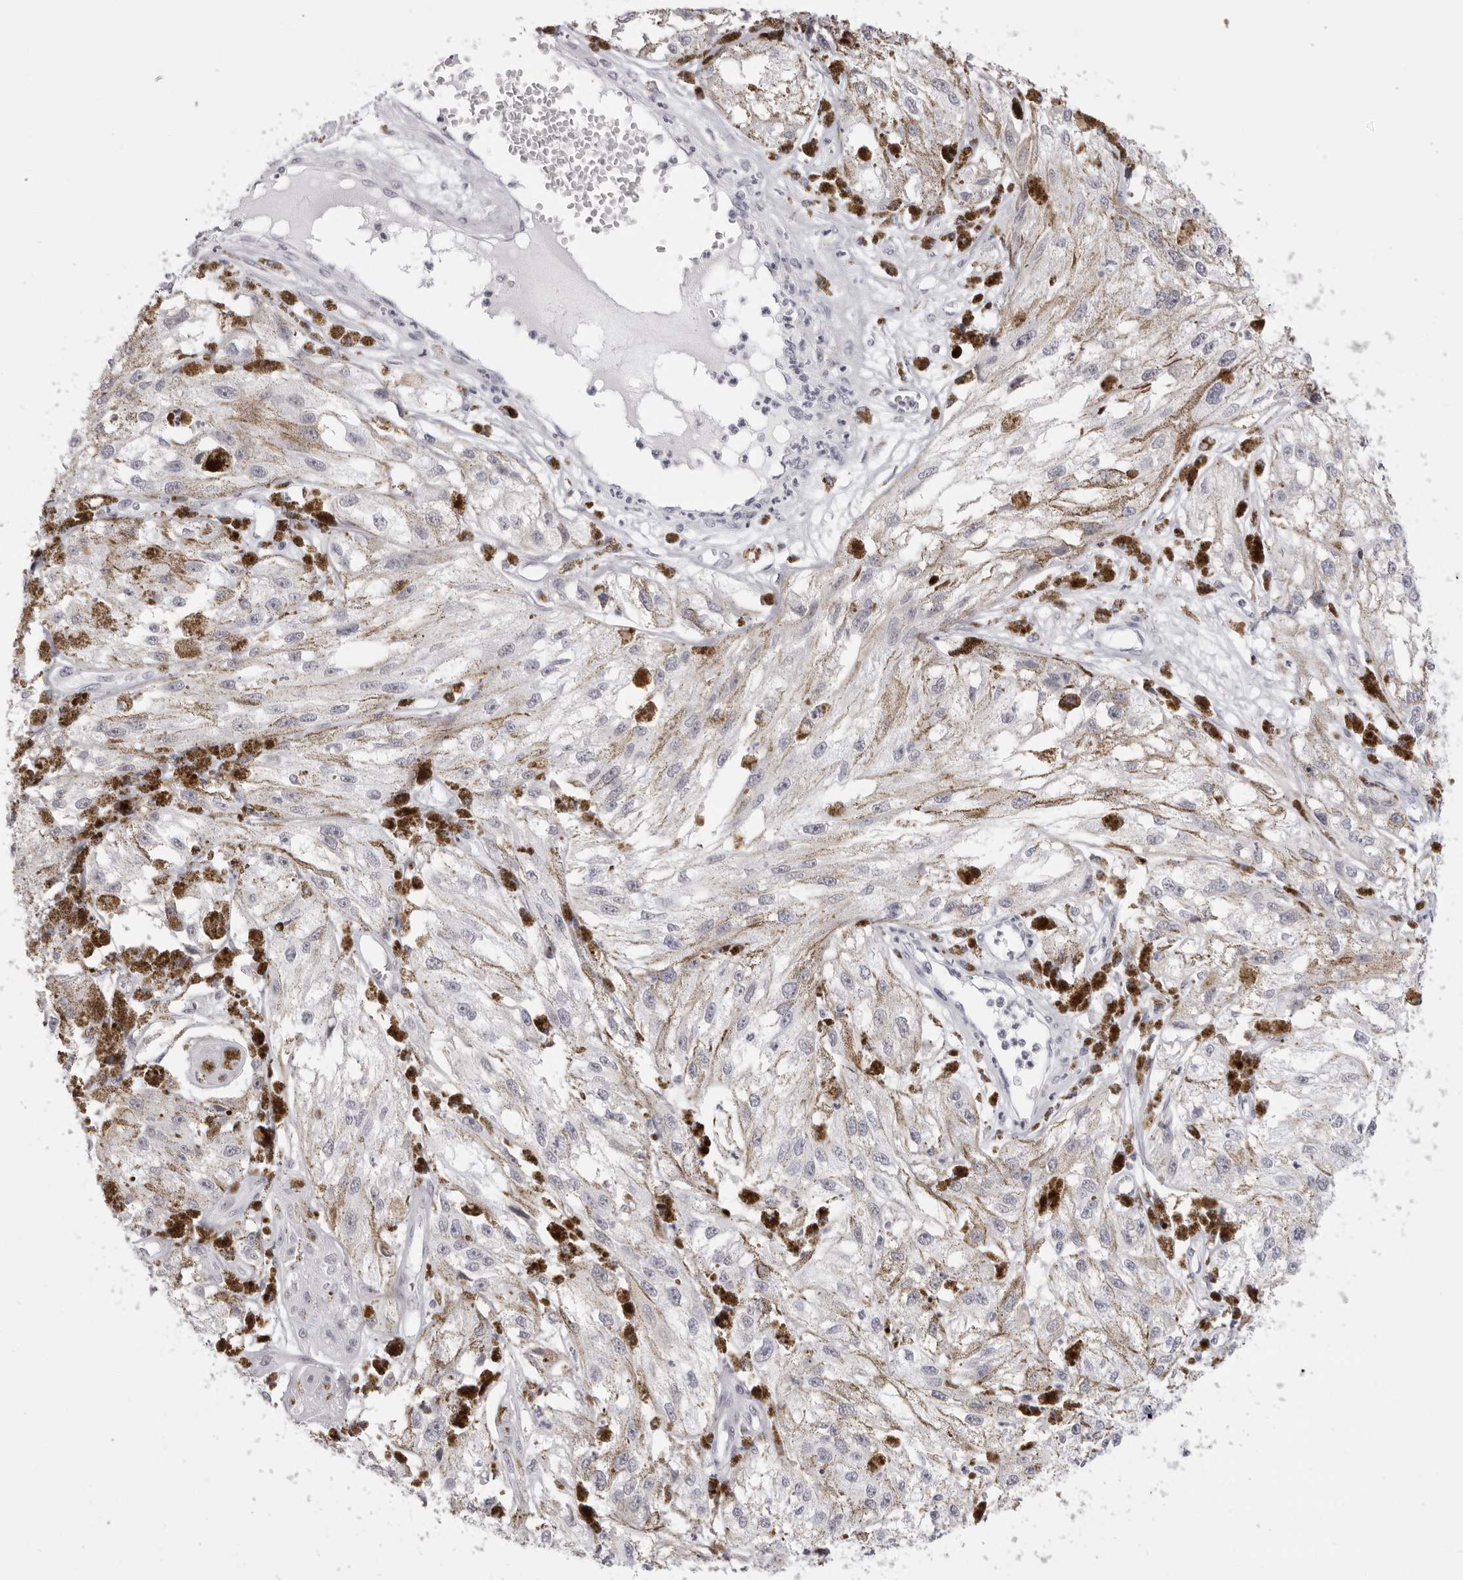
{"staining": {"intensity": "negative", "quantity": "none", "location": "none"}, "tissue": "melanoma", "cell_type": "Tumor cells", "image_type": "cancer", "snomed": [{"axis": "morphology", "description": "Malignant melanoma, NOS"}, {"axis": "topography", "description": "Skin"}], "caption": "DAB immunohistochemical staining of human malignant melanoma shows no significant positivity in tumor cells. (Brightfield microscopy of DAB (3,3'-diaminobenzidine) immunohistochemistry (IHC) at high magnification).", "gene": "MAFK", "patient": {"sex": "male", "age": 88}}